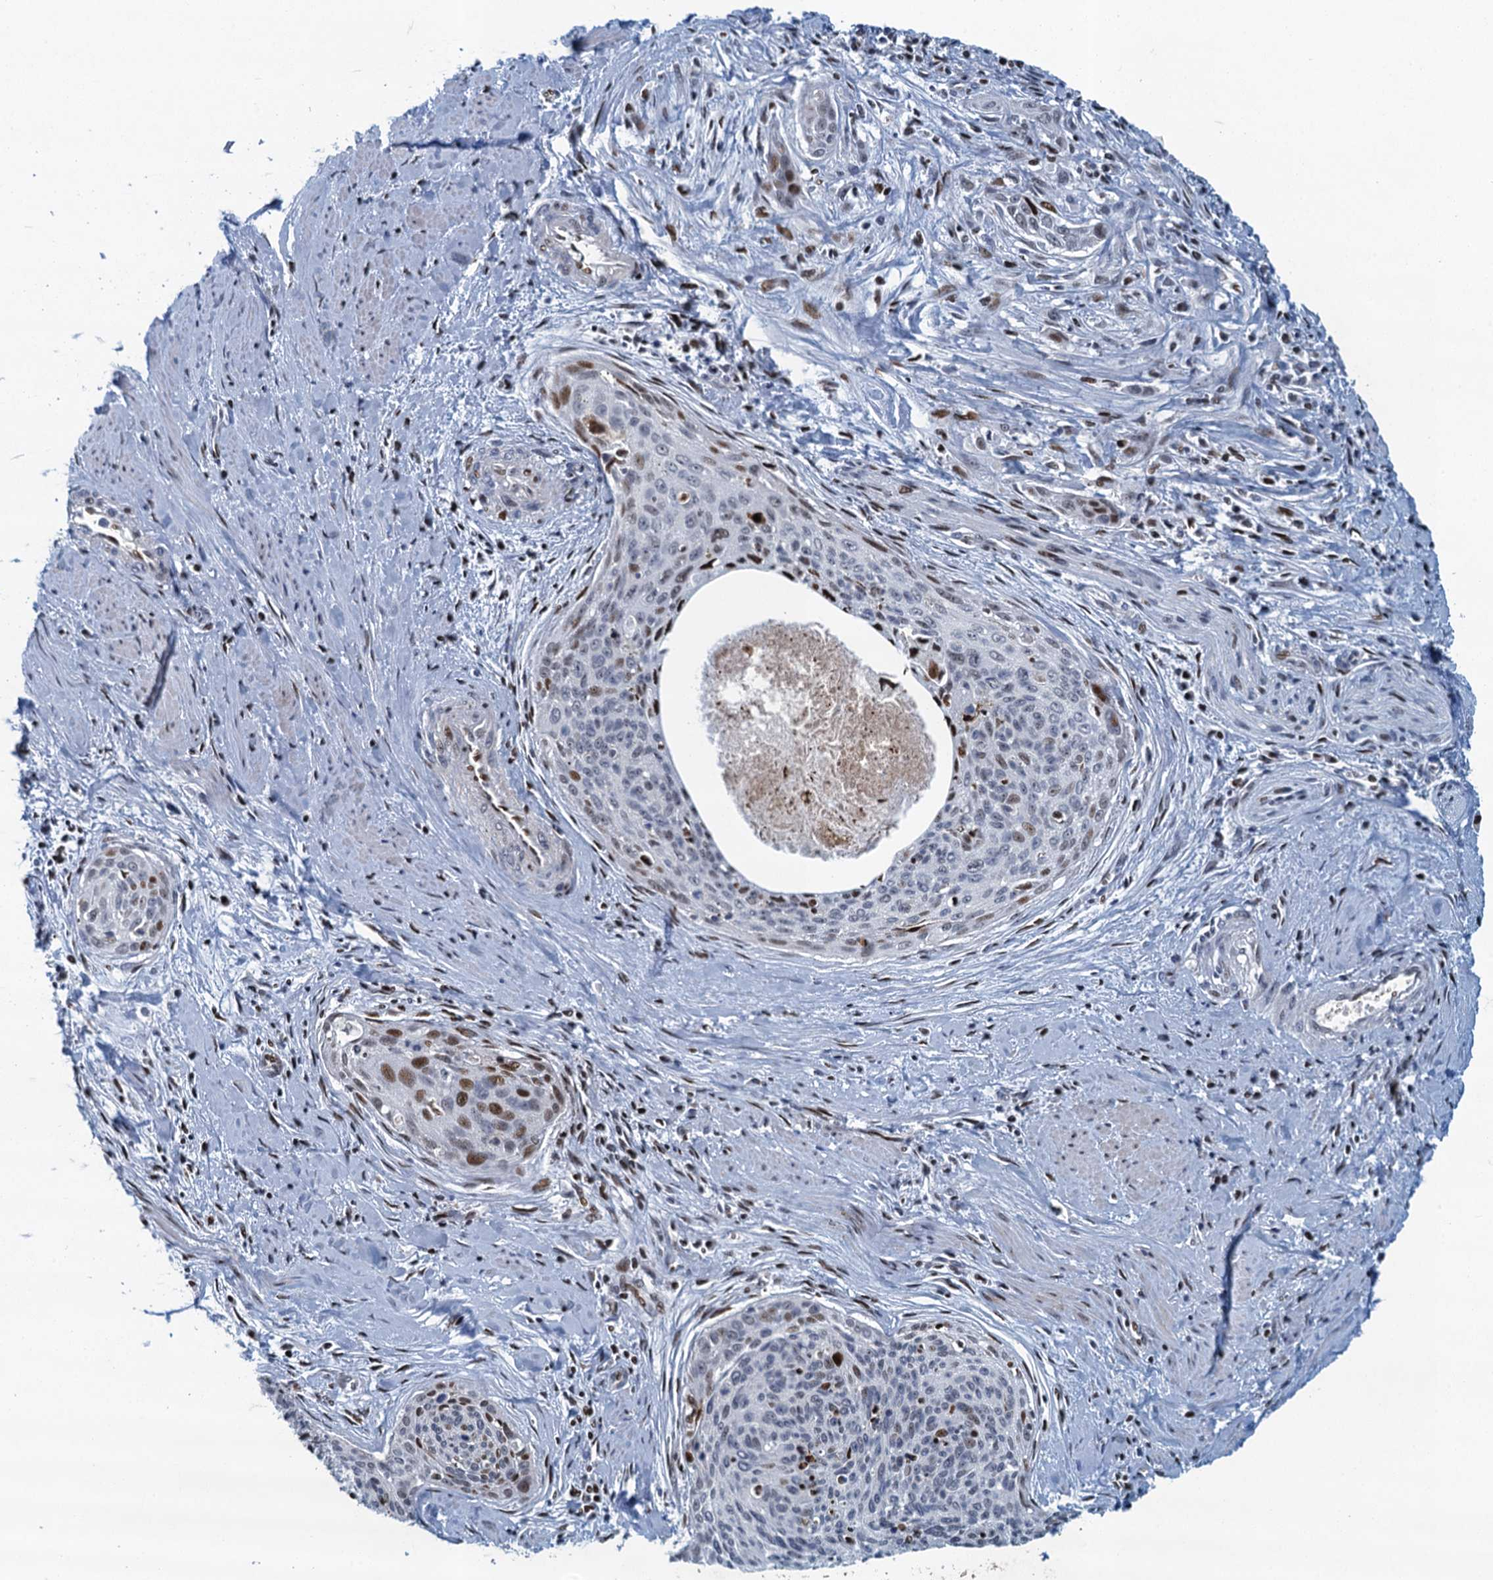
{"staining": {"intensity": "moderate", "quantity": "<25%", "location": "nuclear"}, "tissue": "cervical cancer", "cell_type": "Tumor cells", "image_type": "cancer", "snomed": [{"axis": "morphology", "description": "Squamous cell carcinoma, NOS"}, {"axis": "topography", "description": "Cervix"}], "caption": "An immunohistochemistry (IHC) histopathology image of tumor tissue is shown. Protein staining in brown labels moderate nuclear positivity in cervical cancer within tumor cells.", "gene": "ANKRD13D", "patient": {"sex": "female", "age": 55}}